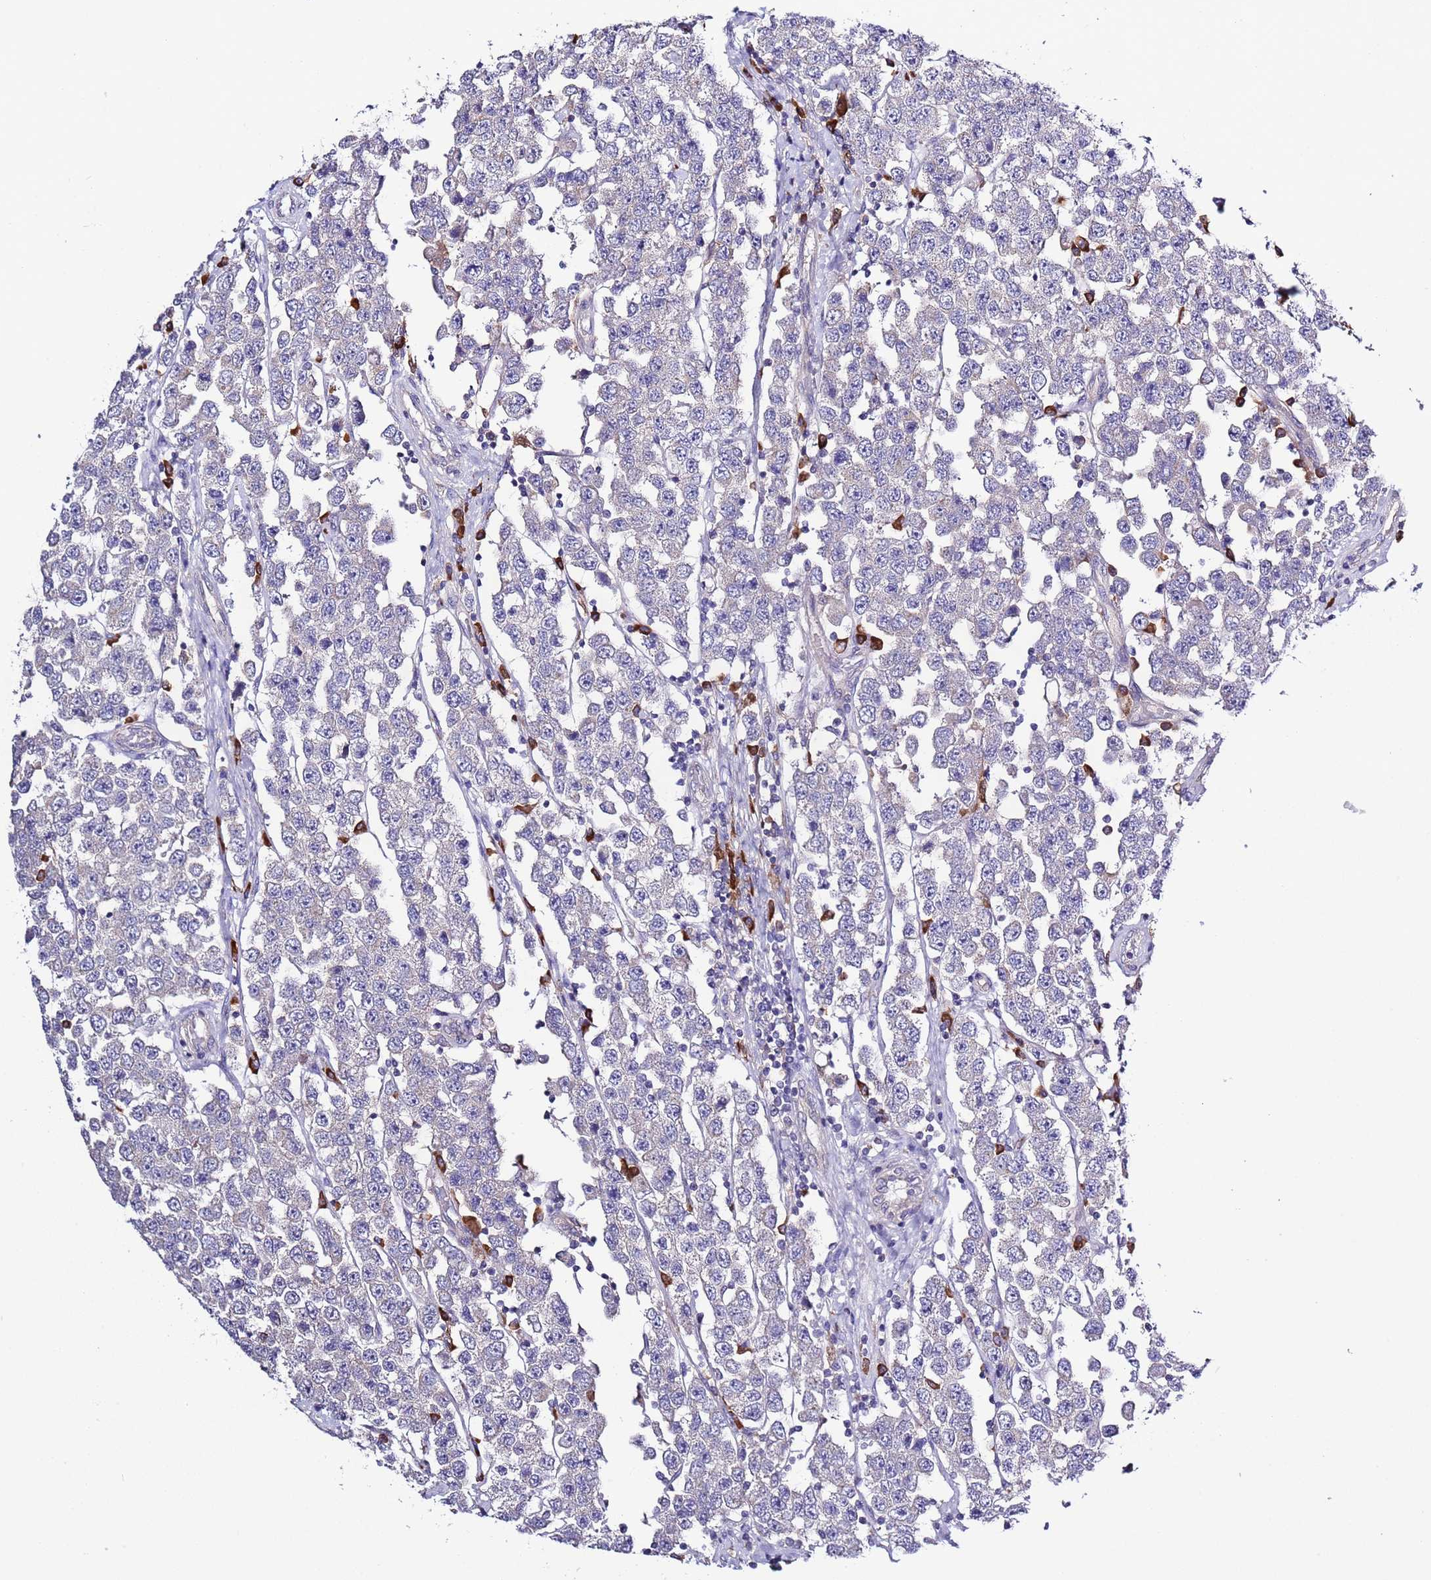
{"staining": {"intensity": "negative", "quantity": "none", "location": "none"}, "tissue": "testis cancer", "cell_type": "Tumor cells", "image_type": "cancer", "snomed": [{"axis": "morphology", "description": "Seminoma, NOS"}, {"axis": "topography", "description": "Testis"}], "caption": "Tumor cells are negative for protein expression in human seminoma (testis).", "gene": "SPCS1", "patient": {"sex": "male", "age": 28}}